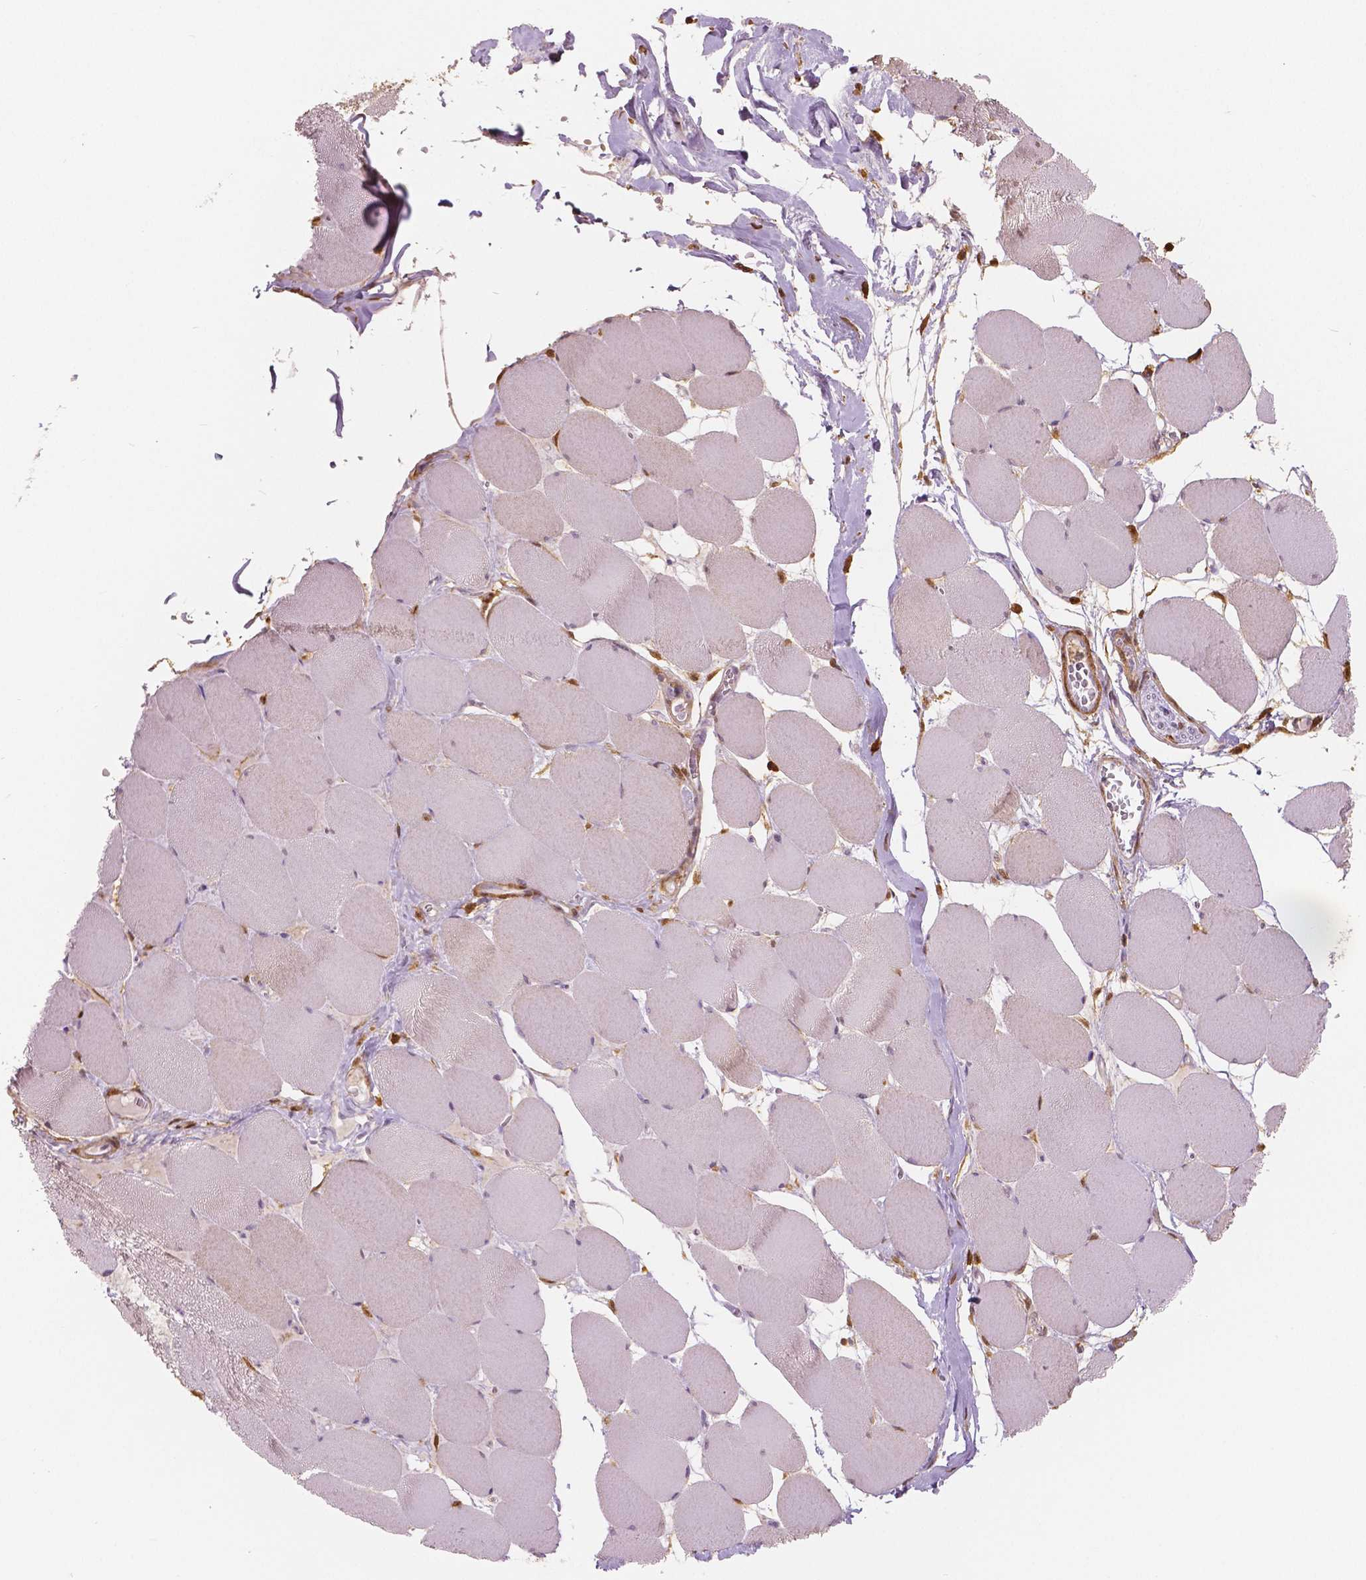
{"staining": {"intensity": "weak", "quantity": "25%-75%", "location": "cytoplasmic/membranous"}, "tissue": "skeletal muscle", "cell_type": "Myocytes", "image_type": "normal", "snomed": [{"axis": "morphology", "description": "Normal tissue, NOS"}, {"axis": "topography", "description": "Skeletal muscle"}], "caption": "Brown immunohistochemical staining in benign skeletal muscle demonstrates weak cytoplasmic/membranous positivity in approximately 25%-75% of myocytes. (Brightfield microscopy of DAB IHC at high magnification).", "gene": "S100A4", "patient": {"sex": "female", "age": 75}}